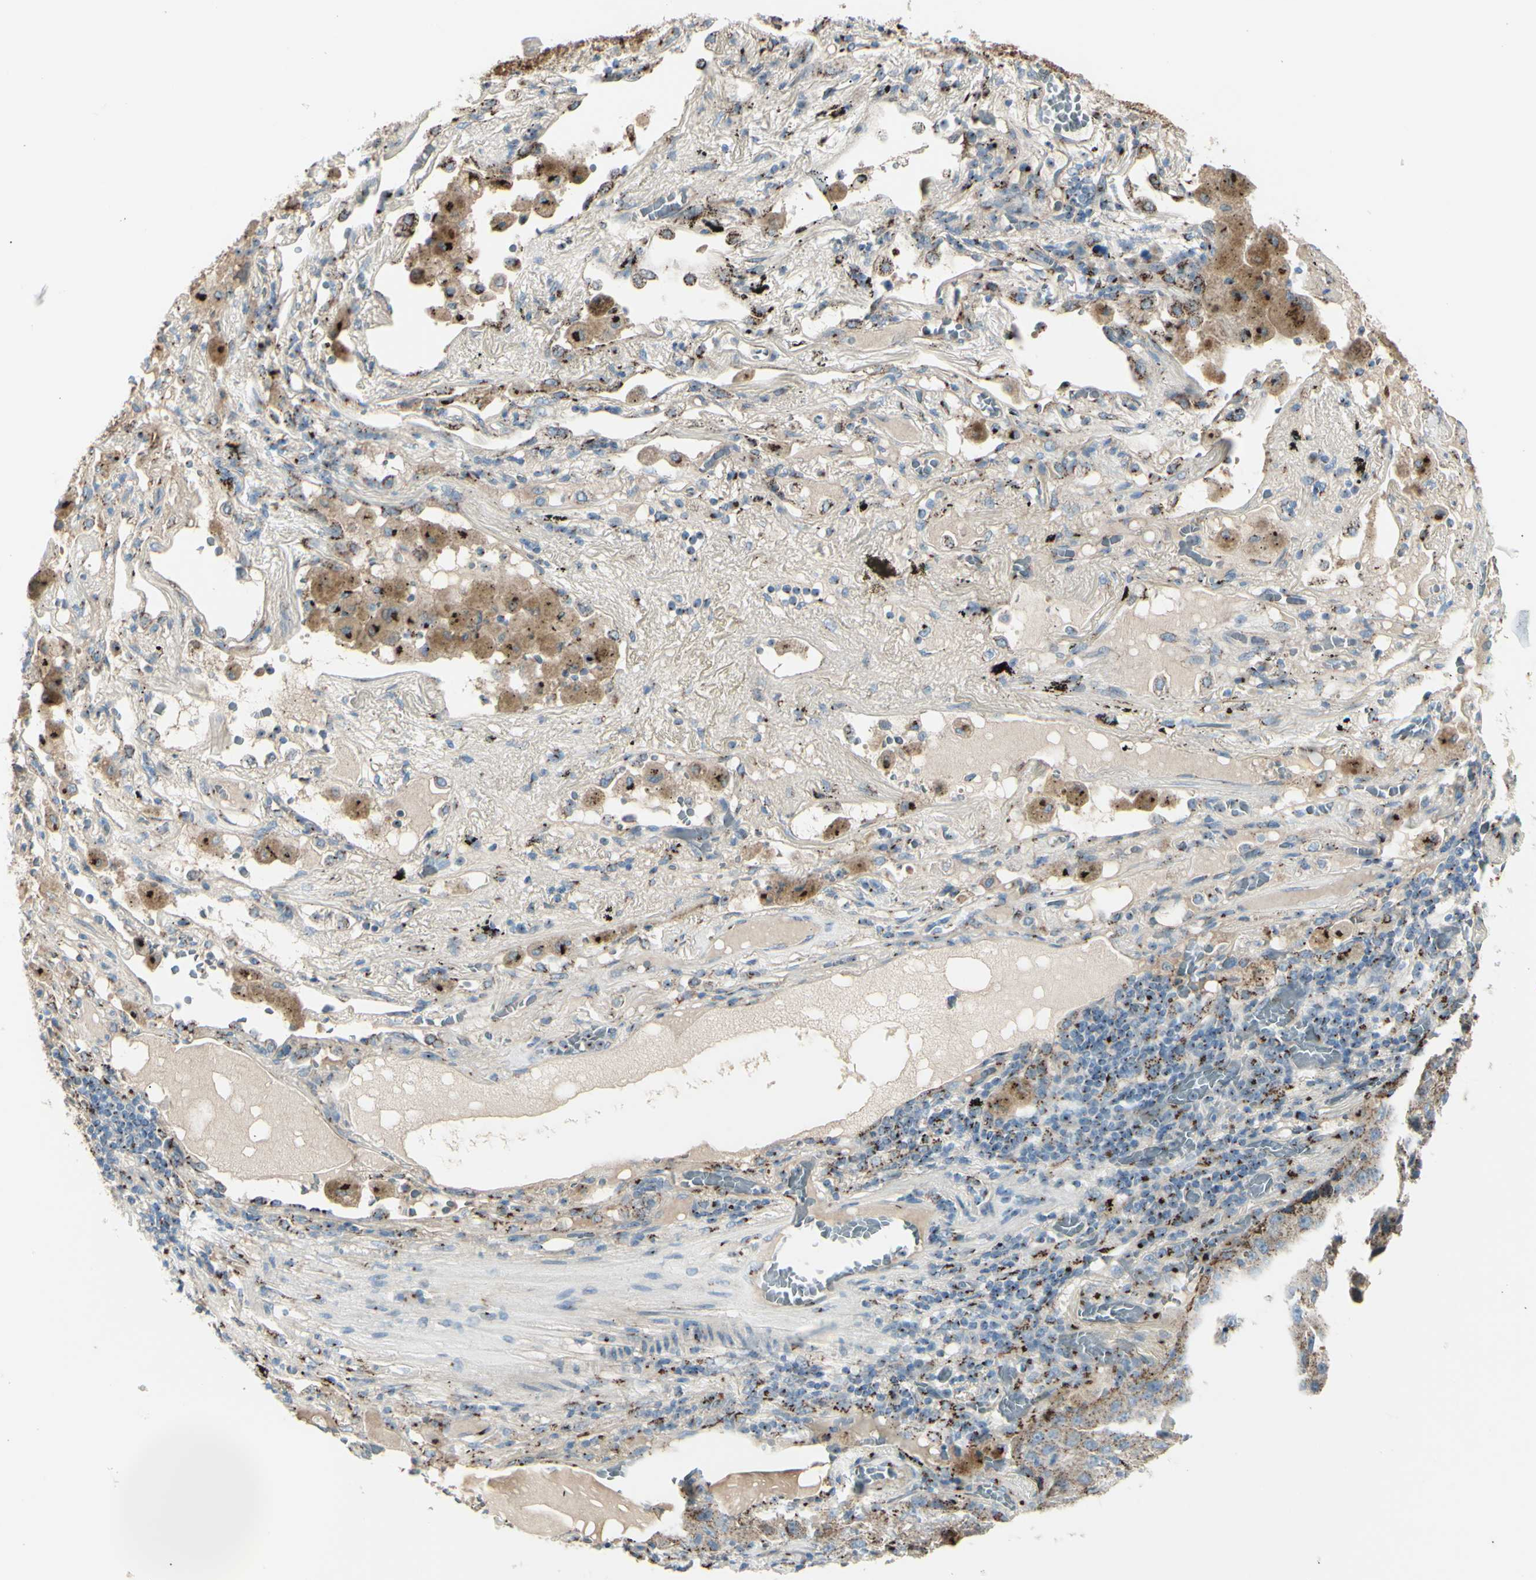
{"staining": {"intensity": "strong", "quantity": ">75%", "location": "cytoplasmic/membranous"}, "tissue": "lung cancer", "cell_type": "Tumor cells", "image_type": "cancer", "snomed": [{"axis": "morphology", "description": "Squamous cell carcinoma, NOS"}, {"axis": "topography", "description": "Lung"}], "caption": "DAB (3,3'-diaminobenzidine) immunohistochemical staining of human lung cancer (squamous cell carcinoma) shows strong cytoplasmic/membranous protein expression in approximately >75% of tumor cells. Nuclei are stained in blue.", "gene": "B4GALT1", "patient": {"sex": "male", "age": 57}}